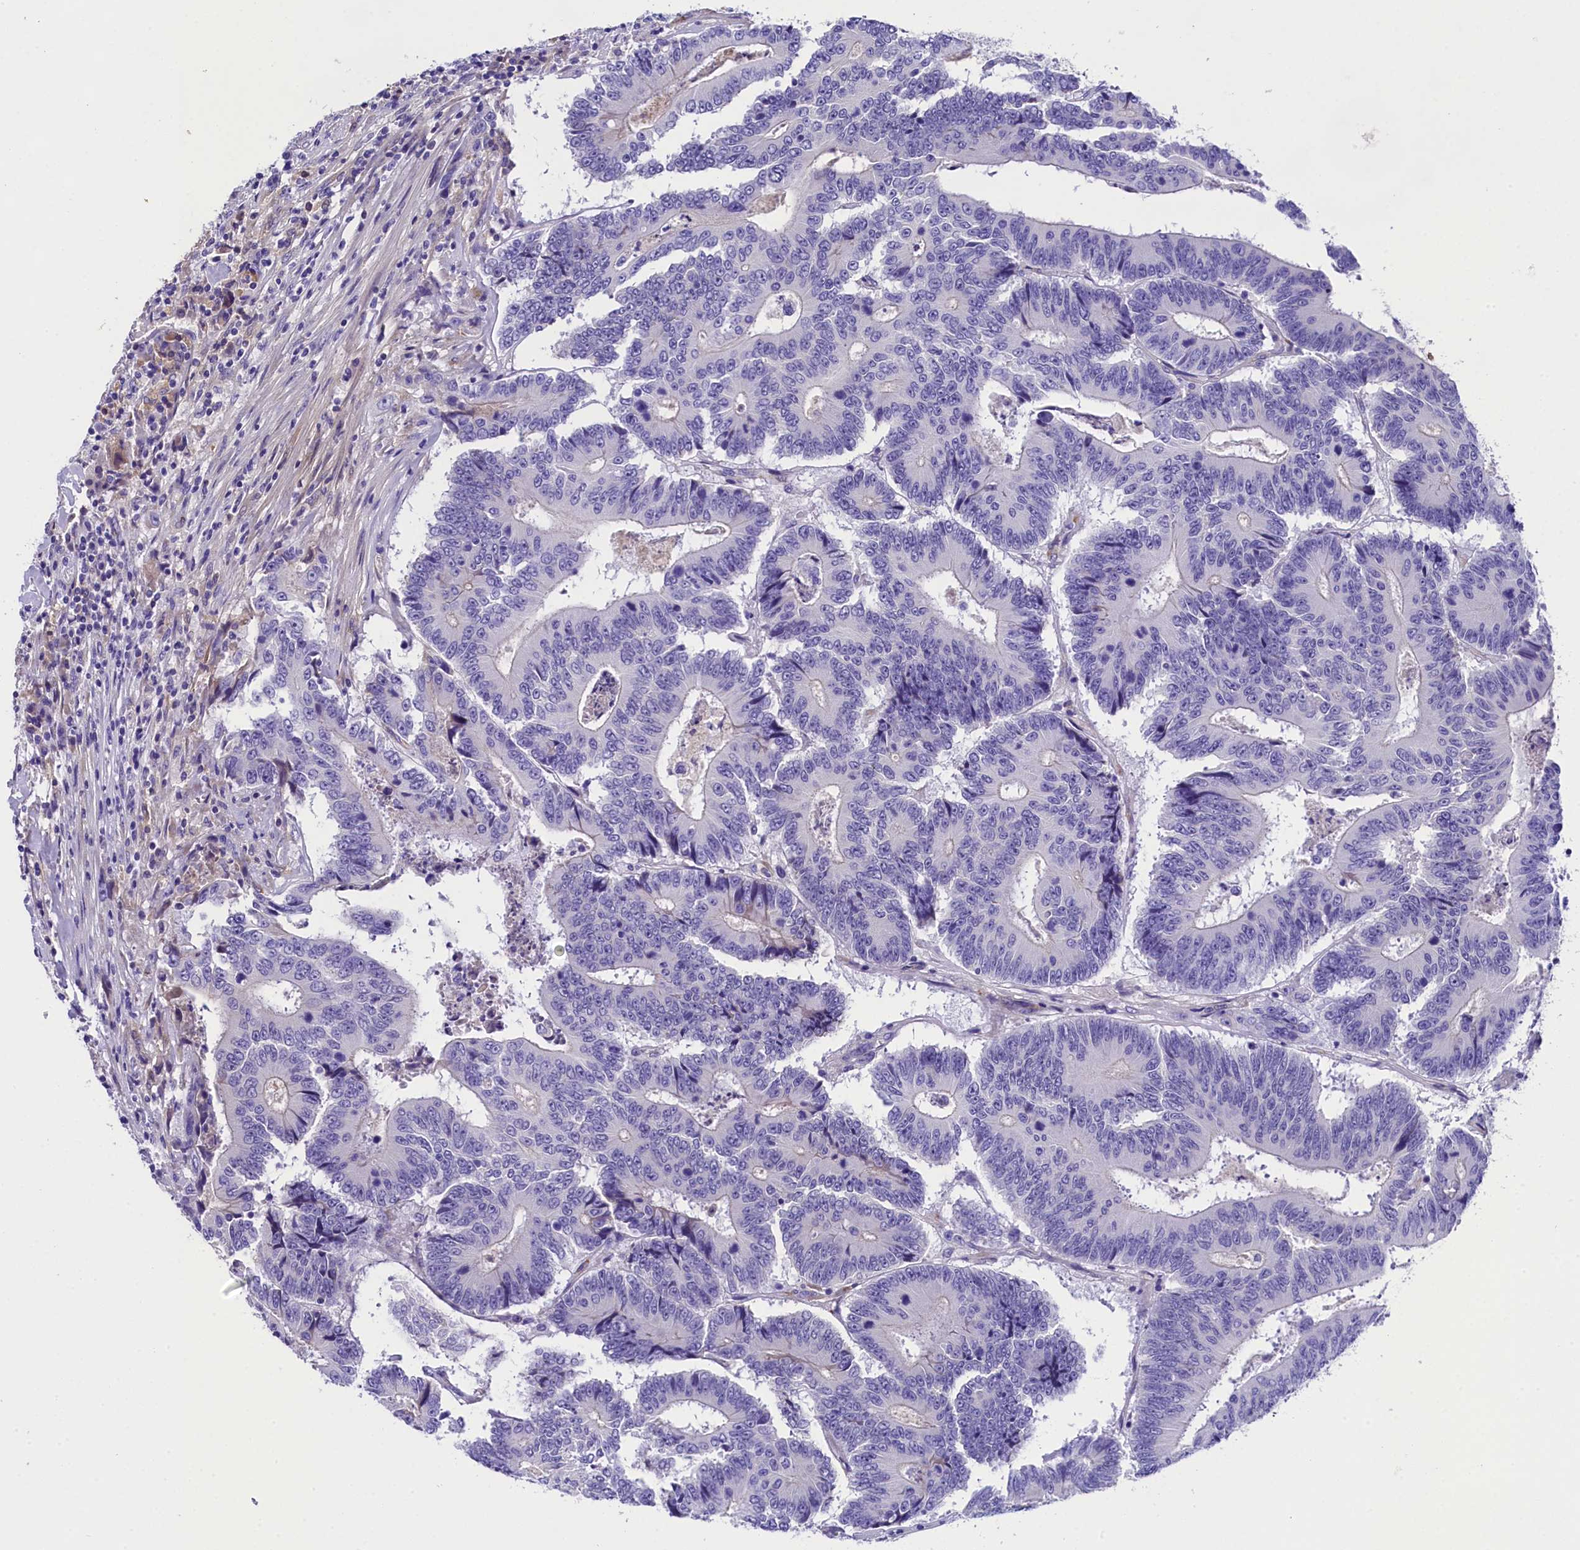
{"staining": {"intensity": "negative", "quantity": "none", "location": "none"}, "tissue": "colorectal cancer", "cell_type": "Tumor cells", "image_type": "cancer", "snomed": [{"axis": "morphology", "description": "Adenocarcinoma, NOS"}, {"axis": "topography", "description": "Colon"}], "caption": "Image shows no significant protein staining in tumor cells of colorectal adenocarcinoma.", "gene": "SOD3", "patient": {"sex": "male", "age": 83}}